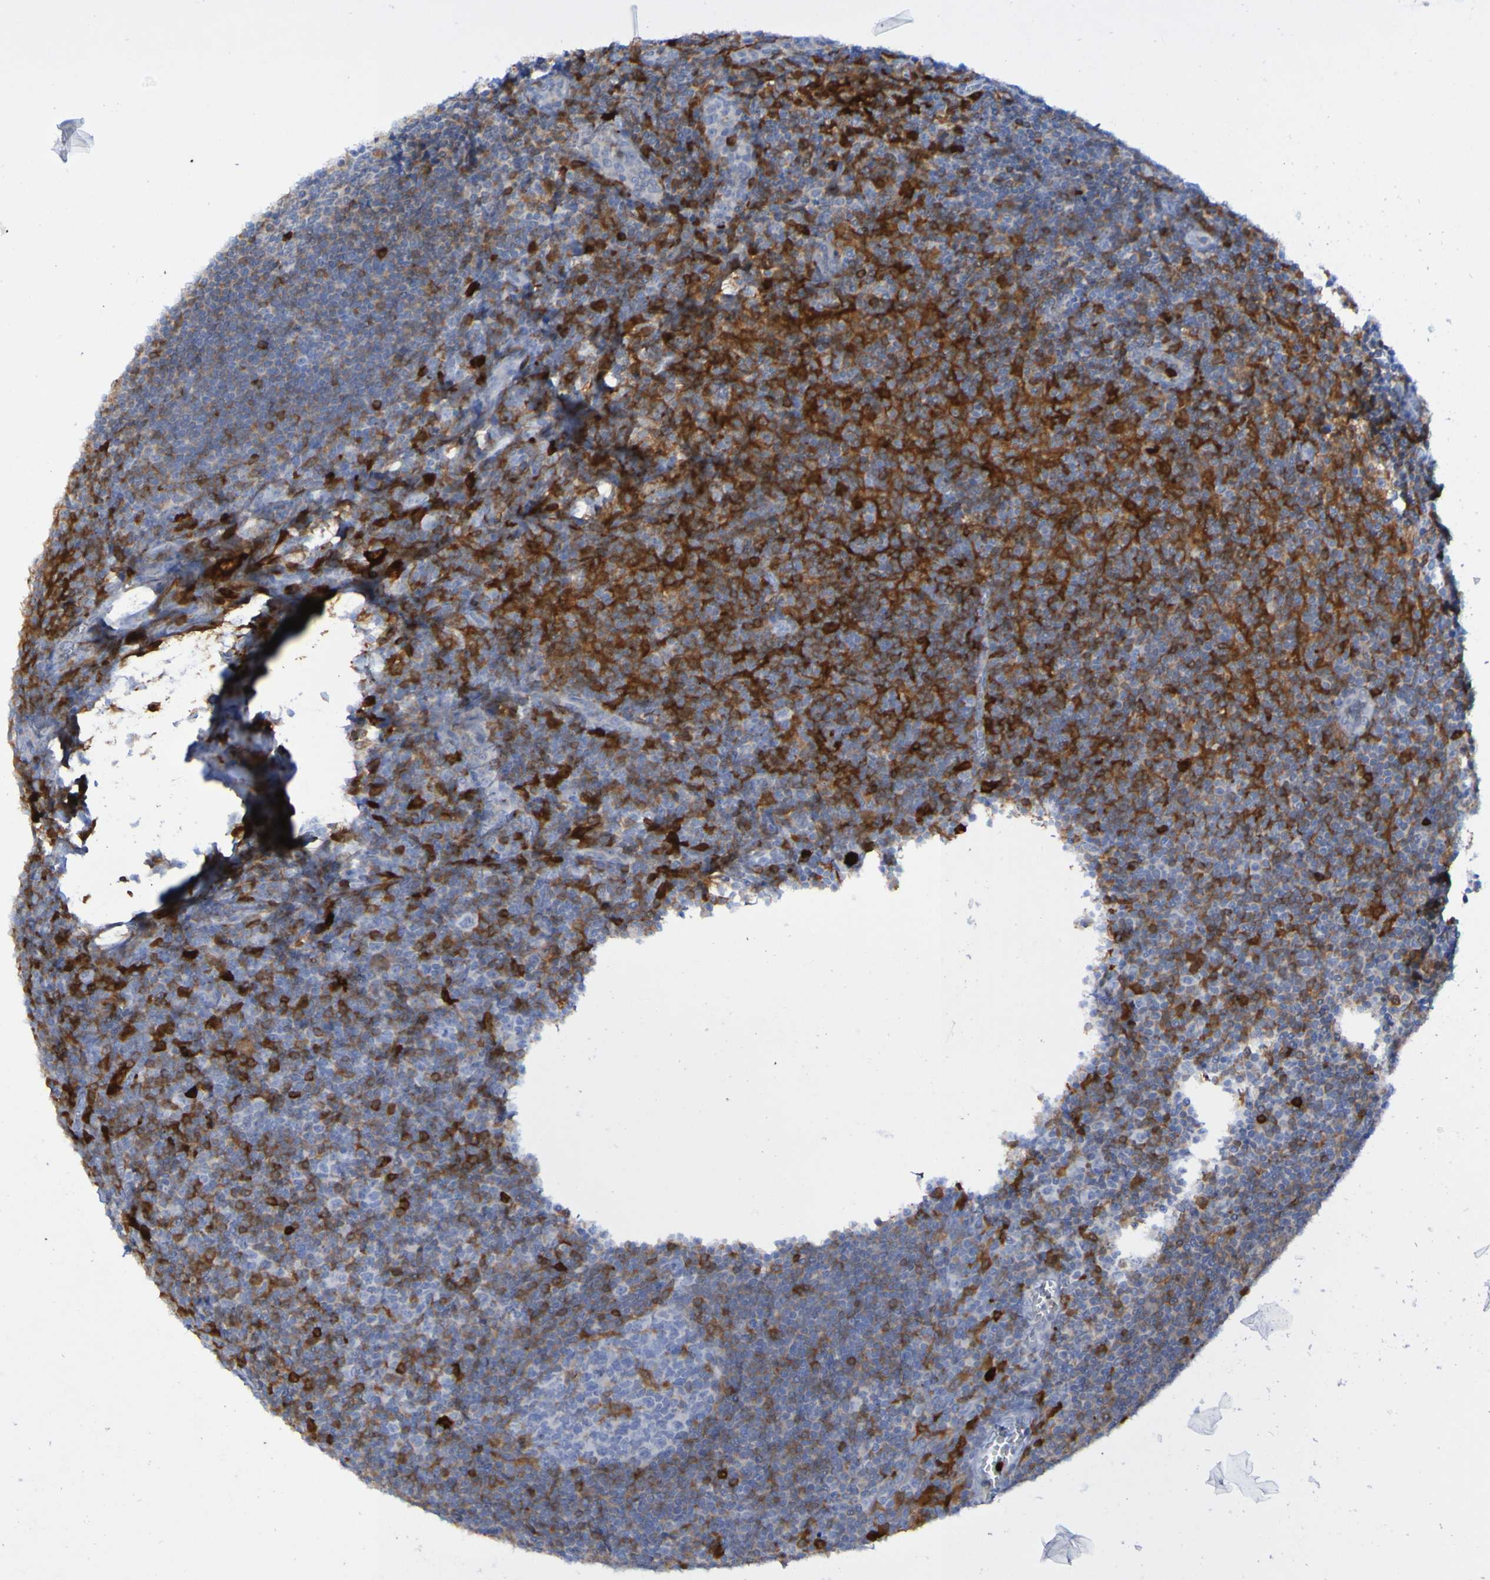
{"staining": {"intensity": "moderate", "quantity": "<25%", "location": "cytoplasmic/membranous"}, "tissue": "tonsil", "cell_type": "Germinal center cells", "image_type": "normal", "snomed": [{"axis": "morphology", "description": "Normal tissue, NOS"}, {"axis": "topography", "description": "Tonsil"}], "caption": "High-magnification brightfield microscopy of normal tonsil stained with DAB (3,3'-diaminobenzidine) (brown) and counterstained with hematoxylin (blue). germinal center cells exhibit moderate cytoplasmic/membranous staining is seen in about<25% of cells. The staining was performed using DAB (3,3'-diaminobenzidine) to visualize the protein expression in brown, while the nuclei were stained in blue with hematoxylin (Magnification: 20x).", "gene": "MPPE1", "patient": {"sex": "male", "age": 37}}